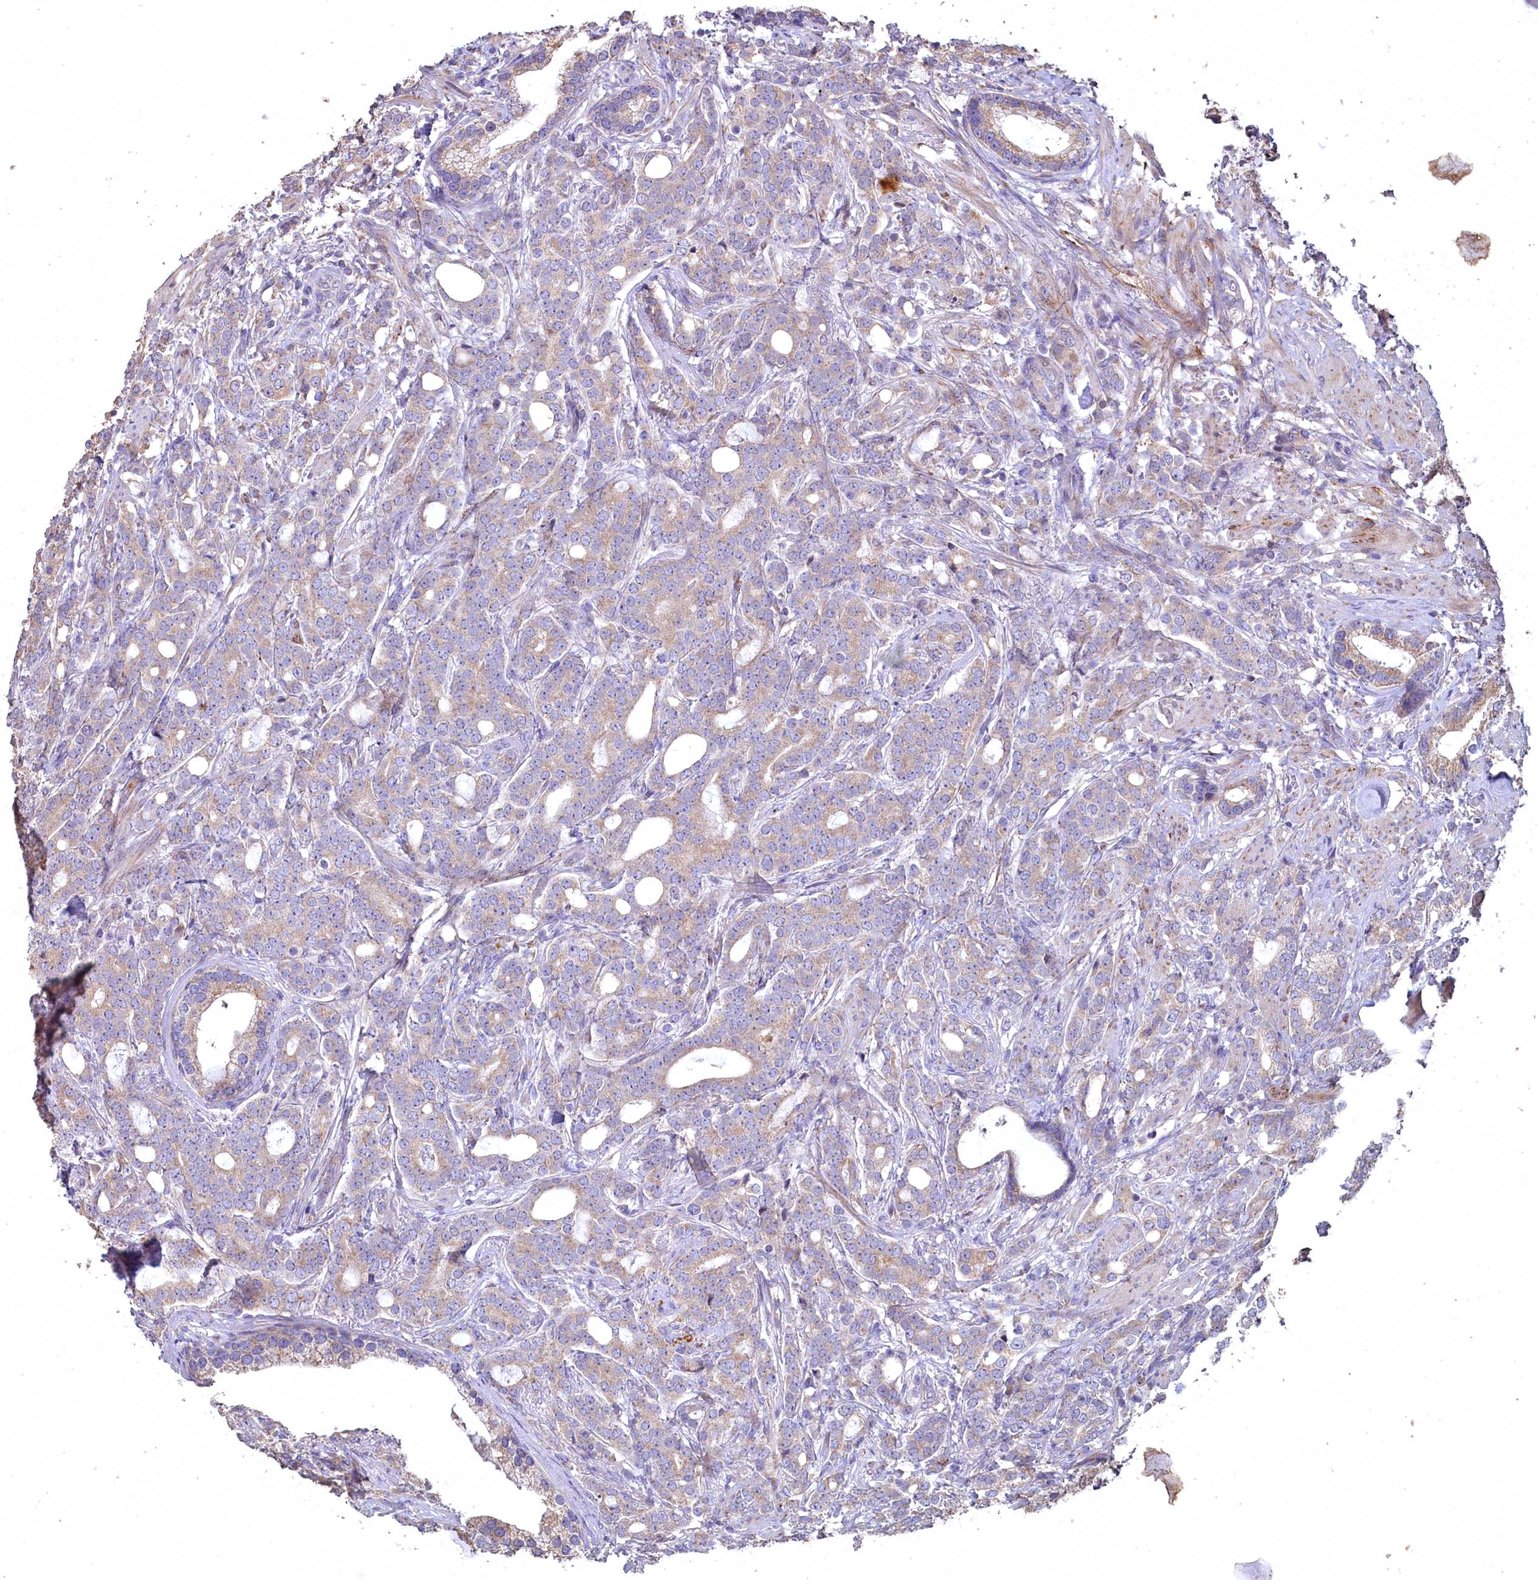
{"staining": {"intensity": "moderate", "quantity": "<25%", "location": "cytoplasmic/membranous"}, "tissue": "prostate cancer", "cell_type": "Tumor cells", "image_type": "cancer", "snomed": [{"axis": "morphology", "description": "Adenocarcinoma, Low grade"}, {"axis": "topography", "description": "Prostate"}], "caption": "This histopathology image shows immunohistochemistry (IHC) staining of low-grade adenocarcinoma (prostate), with low moderate cytoplasmic/membranous expression in about <25% of tumor cells.", "gene": "FUNDC1", "patient": {"sex": "male", "age": 71}}